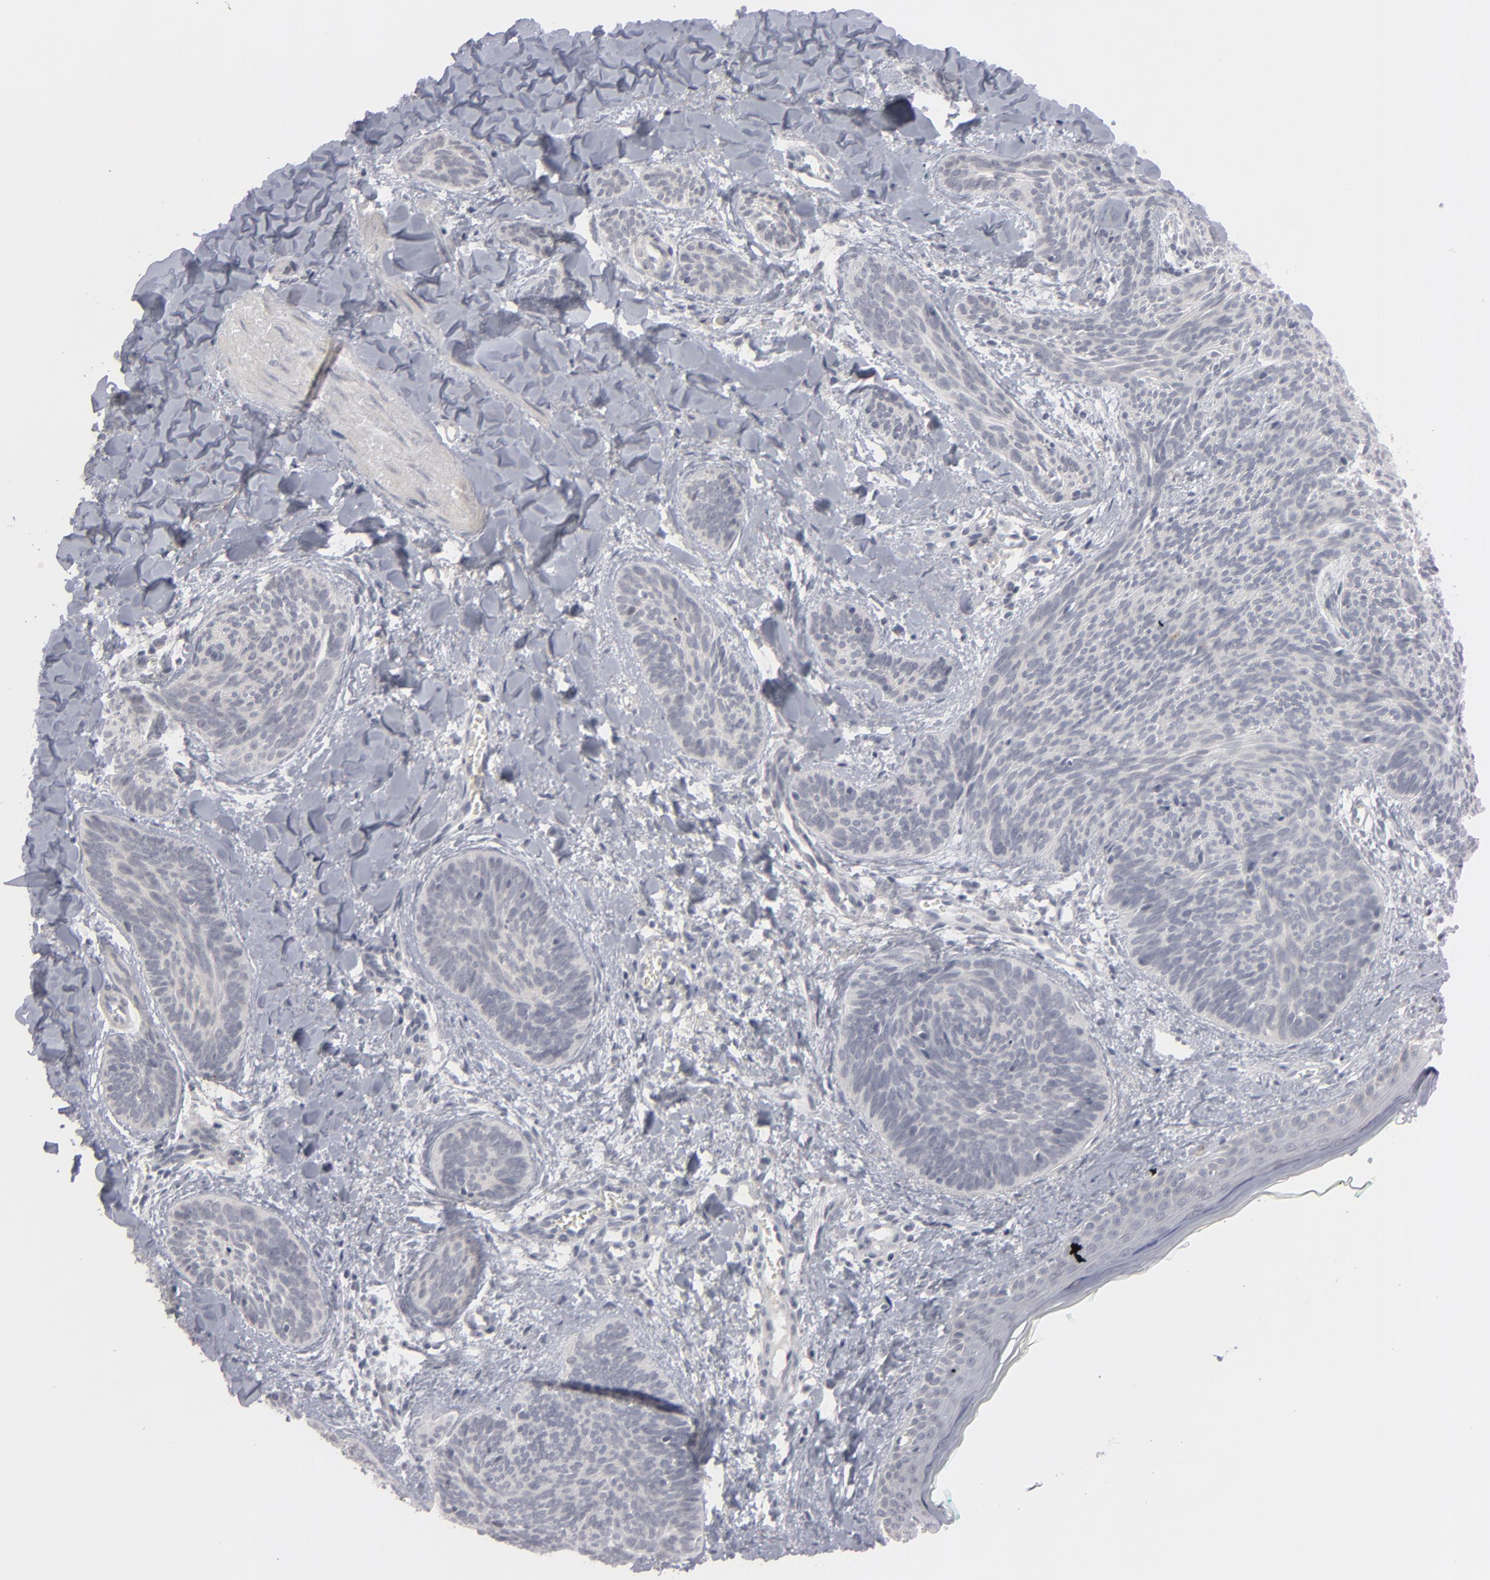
{"staining": {"intensity": "negative", "quantity": "none", "location": "none"}, "tissue": "skin cancer", "cell_type": "Tumor cells", "image_type": "cancer", "snomed": [{"axis": "morphology", "description": "Basal cell carcinoma"}, {"axis": "topography", "description": "Skin"}], "caption": "This is an immunohistochemistry (IHC) image of skin cancer (basal cell carcinoma). There is no positivity in tumor cells.", "gene": "KIAA1210", "patient": {"sex": "female", "age": 81}}